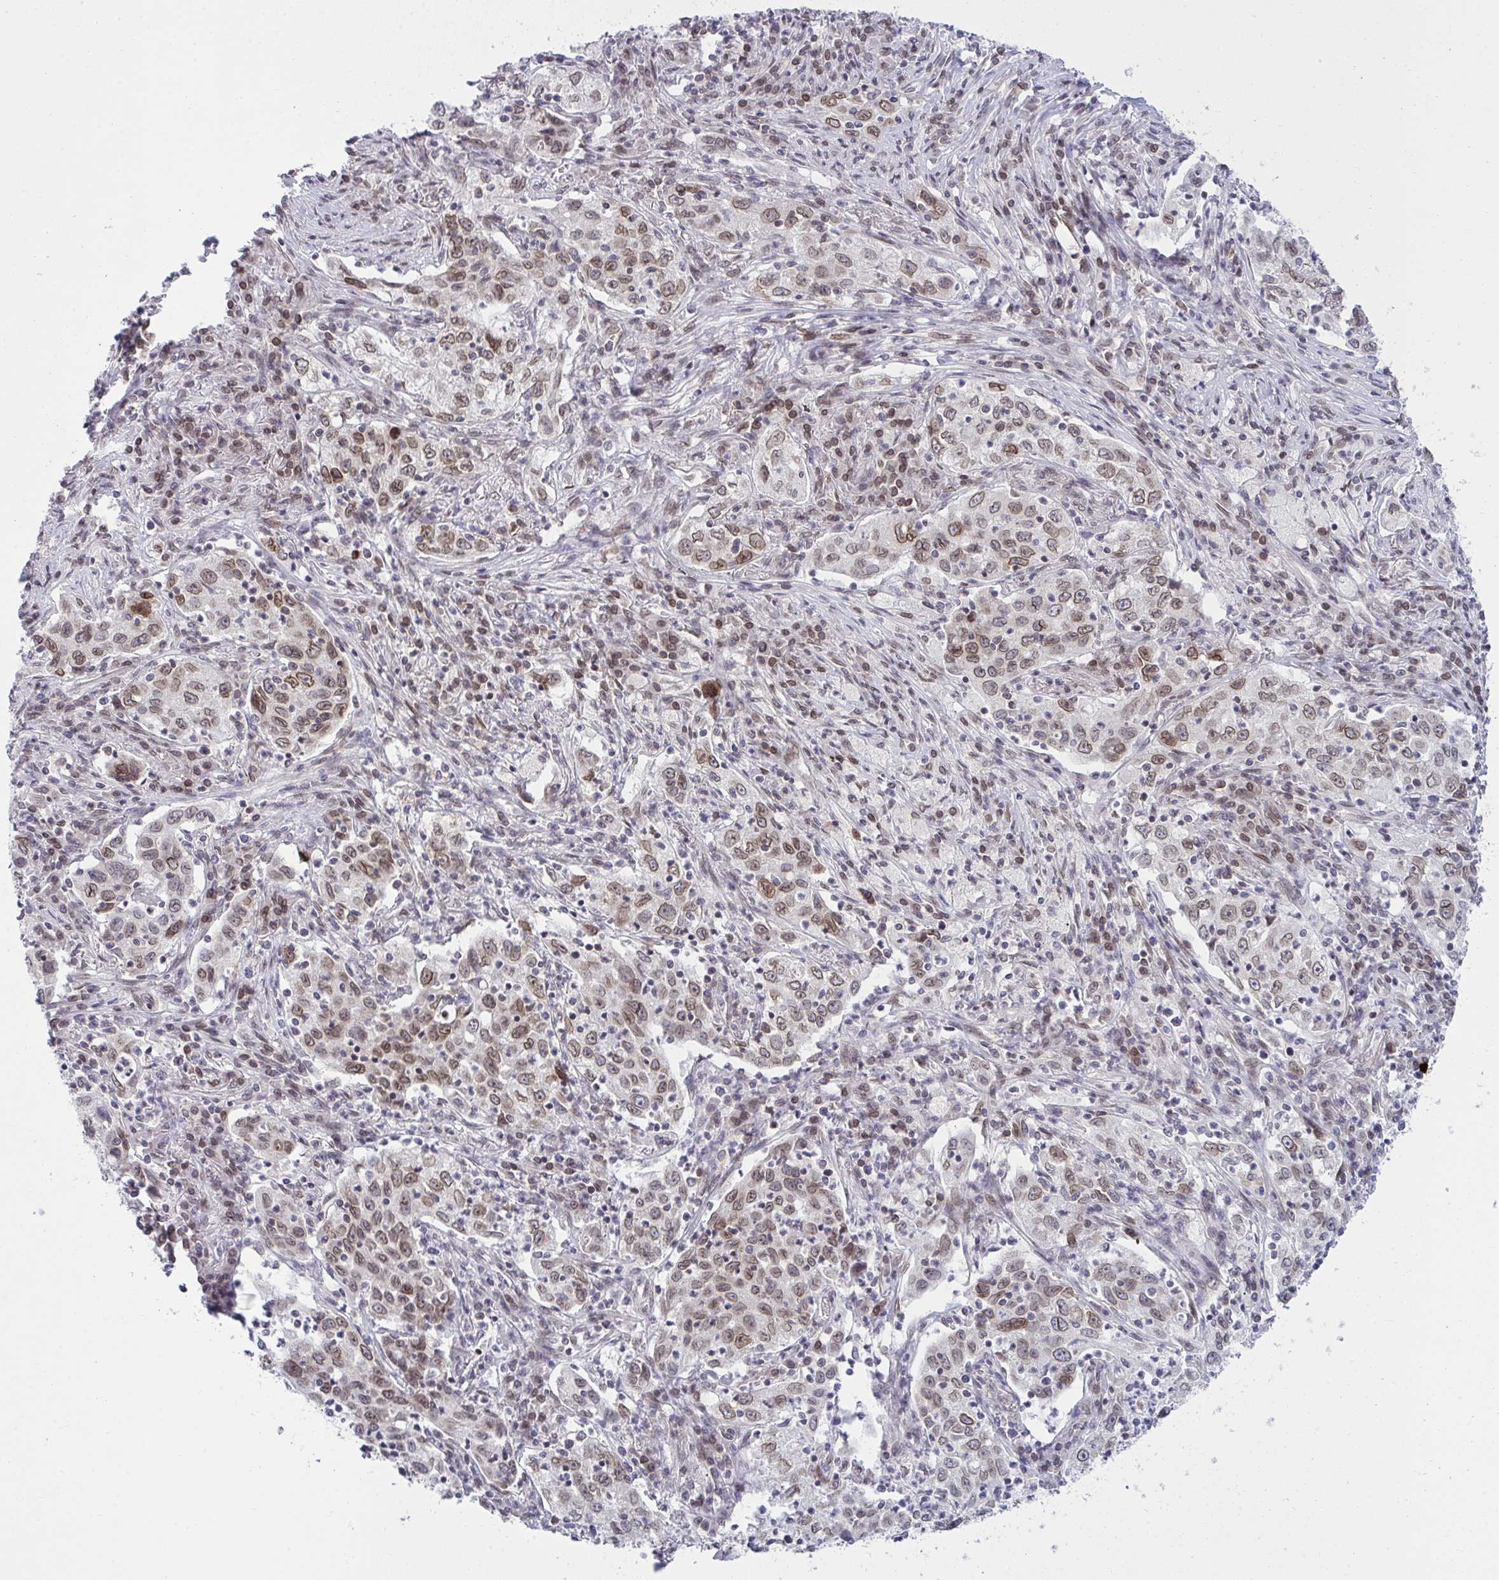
{"staining": {"intensity": "strong", "quantity": "25%-75%", "location": "cytoplasmic/membranous,nuclear"}, "tissue": "lung cancer", "cell_type": "Tumor cells", "image_type": "cancer", "snomed": [{"axis": "morphology", "description": "Squamous cell carcinoma, NOS"}, {"axis": "topography", "description": "Lung"}], "caption": "Lung cancer (squamous cell carcinoma) stained with a protein marker shows strong staining in tumor cells.", "gene": "RANBP2", "patient": {"sex": "male", "age": 71}}